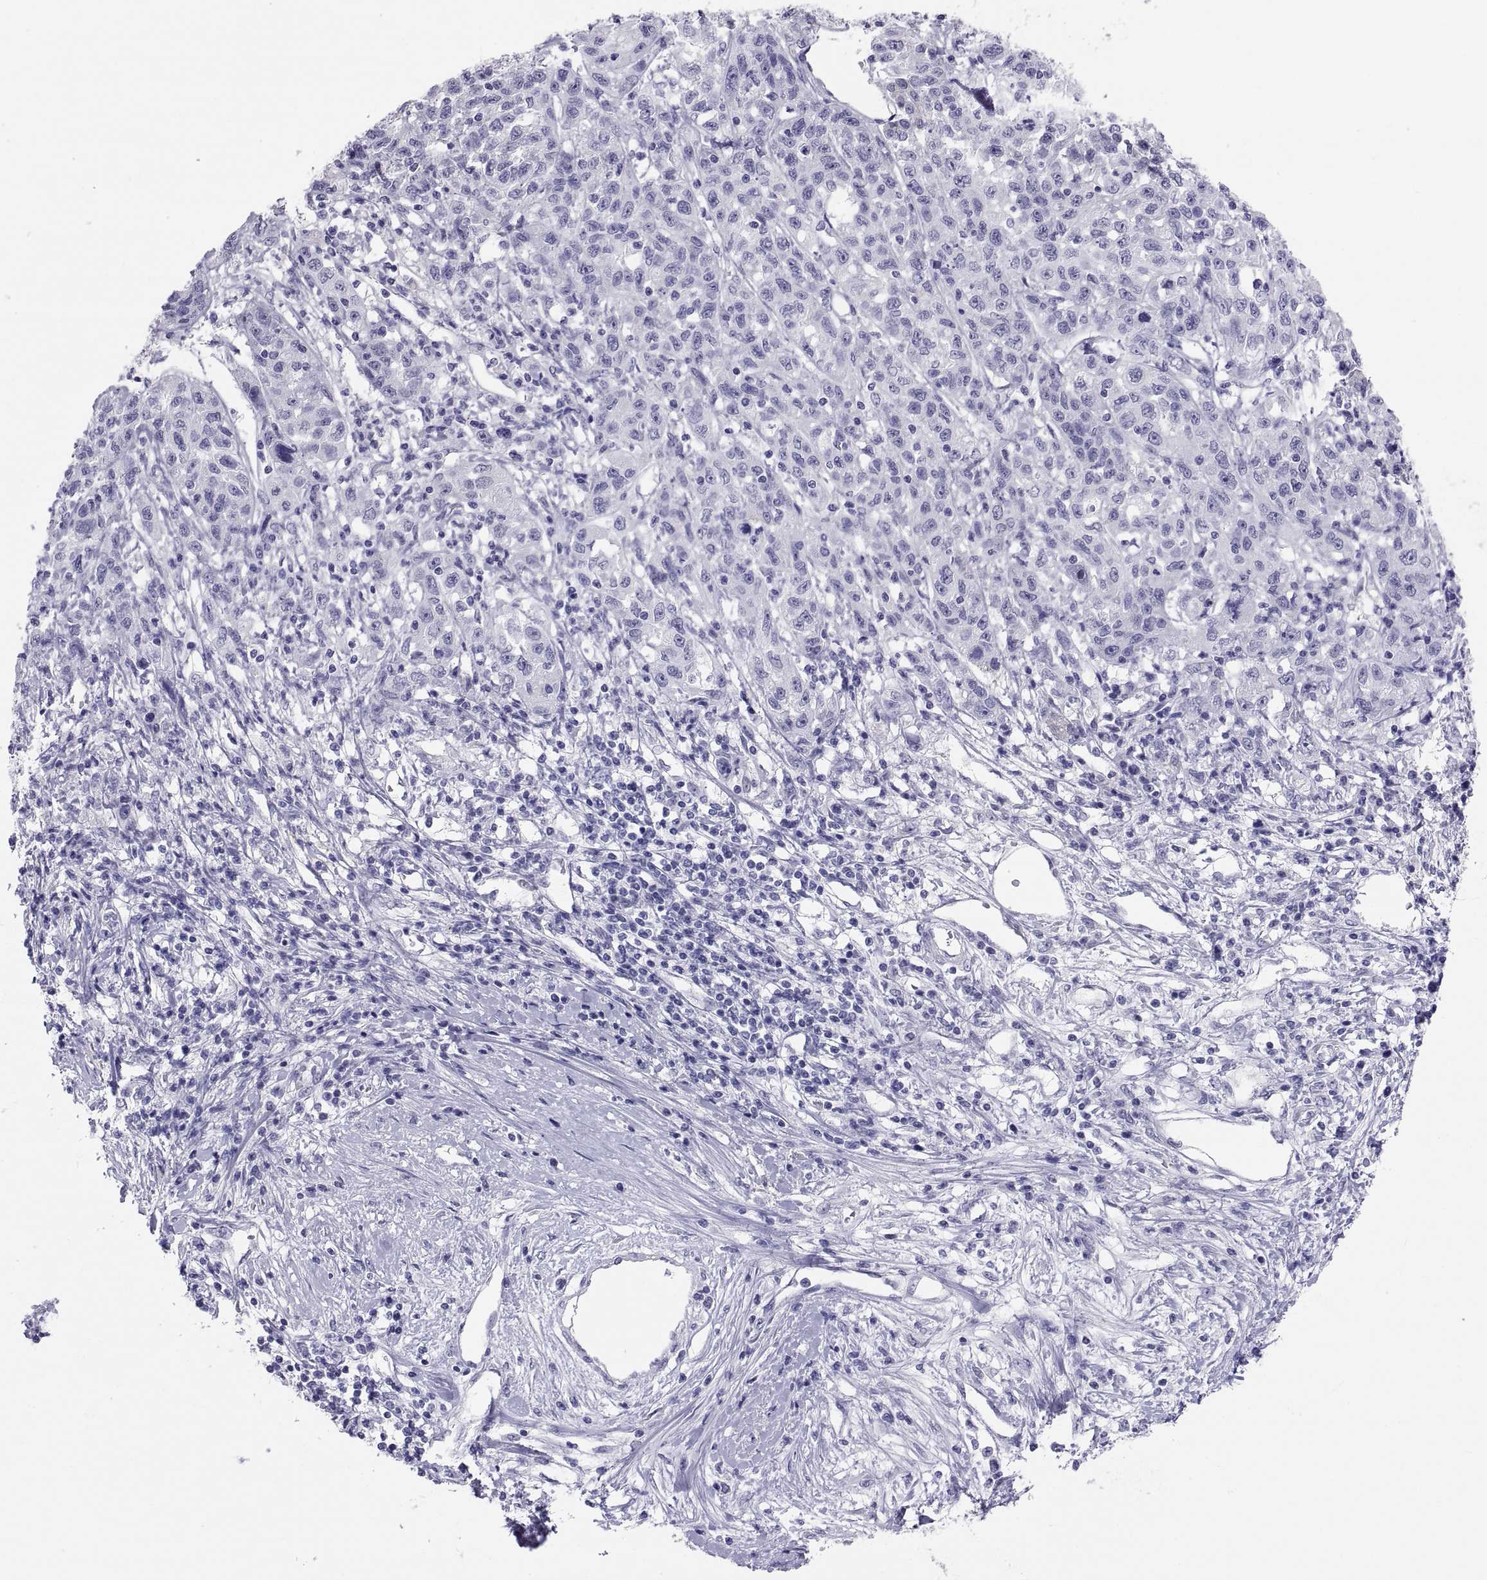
{"staining": {"intensity": "negative", "quantity": "none", "location": "none"}, "tissue": "liver cancer", "cell_type": "Tumor cells", "image_type": "cancer", "snomed": [{"axis": "morphology", "description": "Adenocarcinoma, NOS"}, {"axis": "morphology", "description": "Cholangiocarcinoma"}, {"axis": "topography", "description": "Liver"}], "caption": "Tumor cells are negative for protein expression in human liver cancer.", "gene": "FAM170A", "patient": {"sex": "male", "age": 64}}